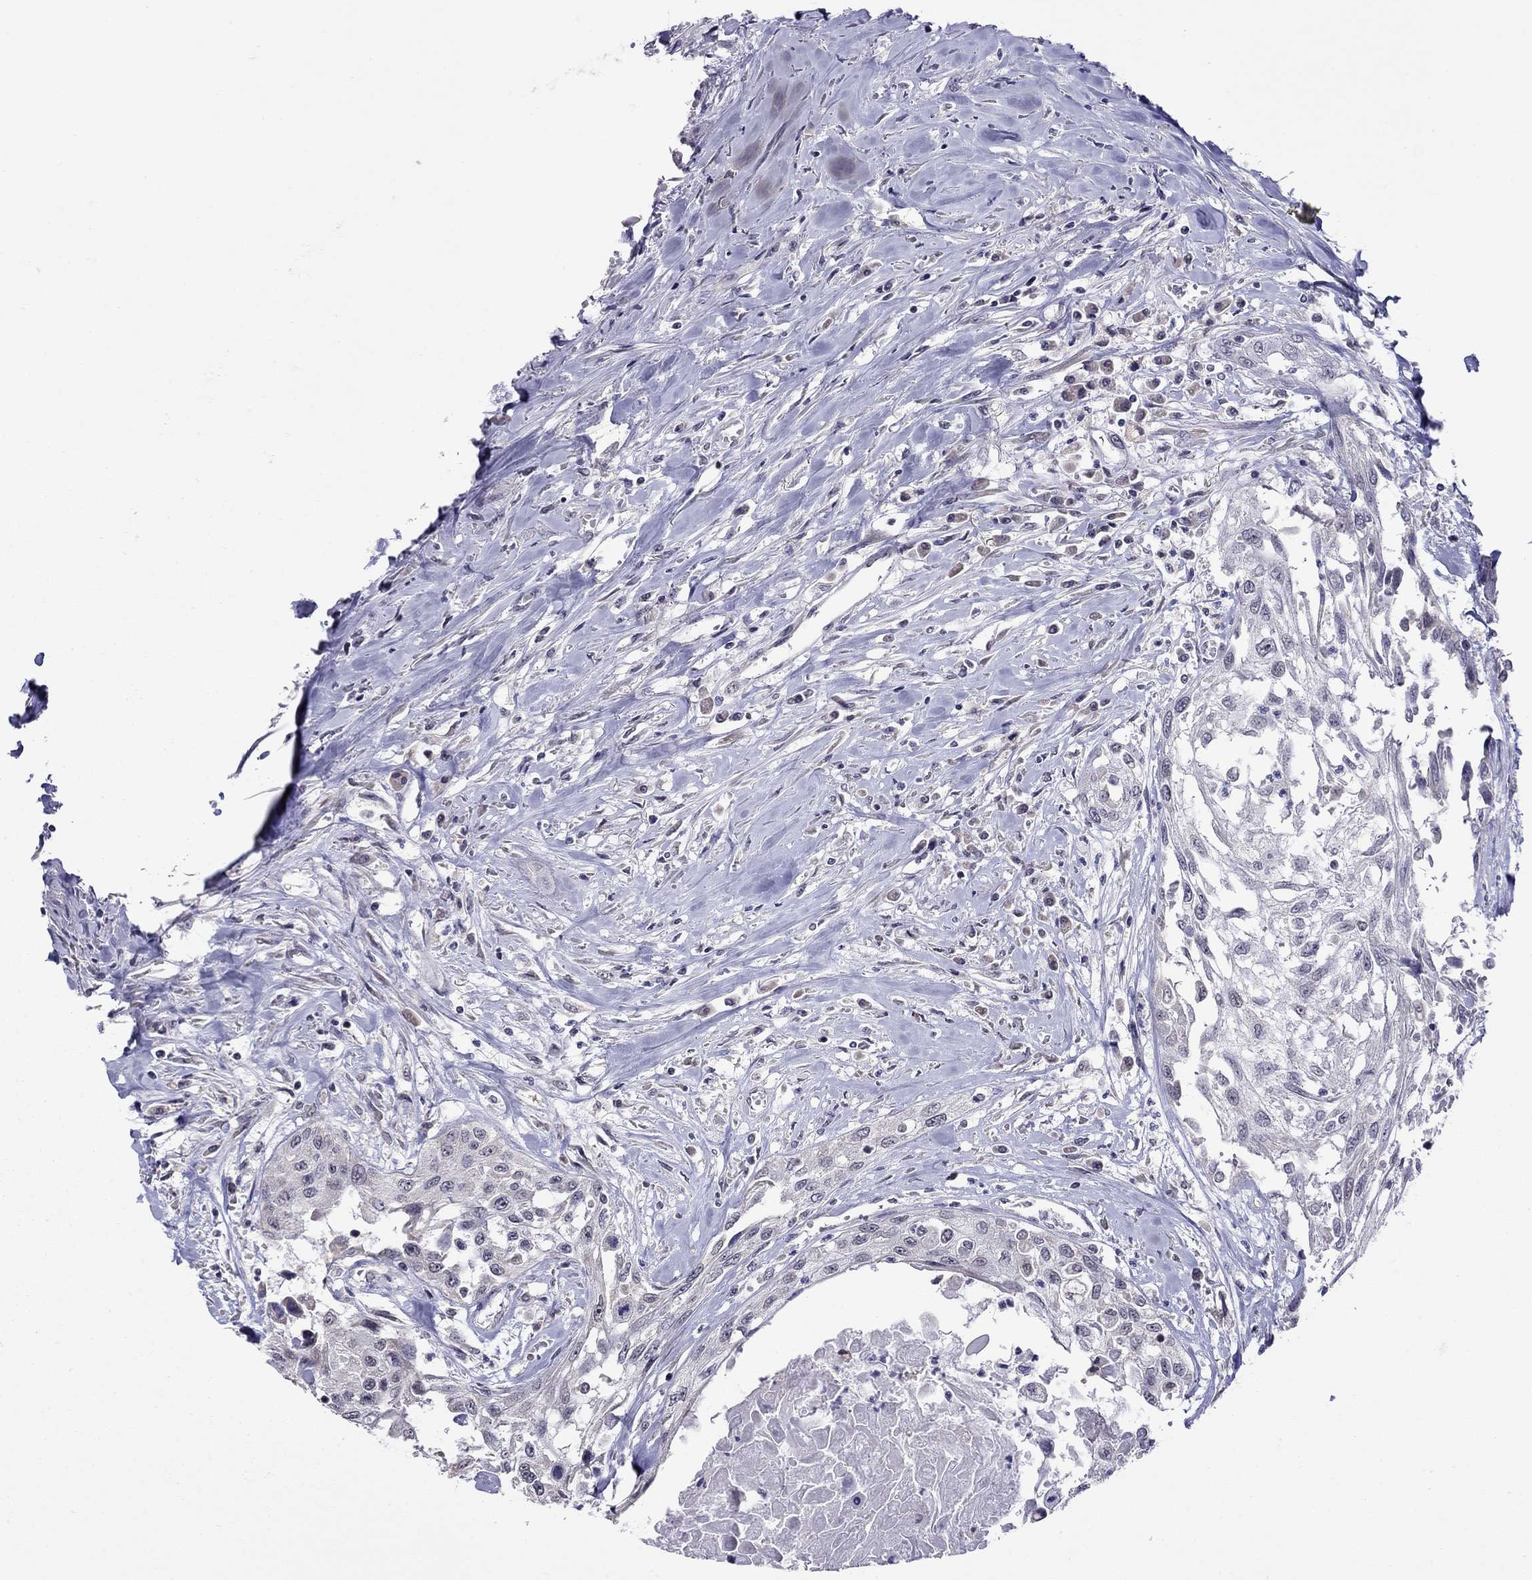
{"staining": {"intensity": "negative", "quantity": "none", "location": "none"}, "tissue": "head and neck cancer", "cell_type": "Tumor cells", "image_type": "cancer", "snomed": [{"axis": "morphology", "description": "Normal tissue, NOS"}, {"axis": "morphology", "description": "Squamous cell carcinoma, NOS"}, {"axis": "topography", "description": "Oral tissue"}, {"axis": "topography", "description": "Peripheral nerve tissue"}, {"axis": "topography", "description": "Head-Neck"}], "caption": "Tumor cells are negative for protein expression in human head and neck squamous cell carcinoma. The staining is performed using DAB (3,3'-diaminobenzidine) brown chromogen with nuclei counter-stained in using hematoxylin.", "gene": "HES5", "patient": {"sex": "female", "age": 59}}